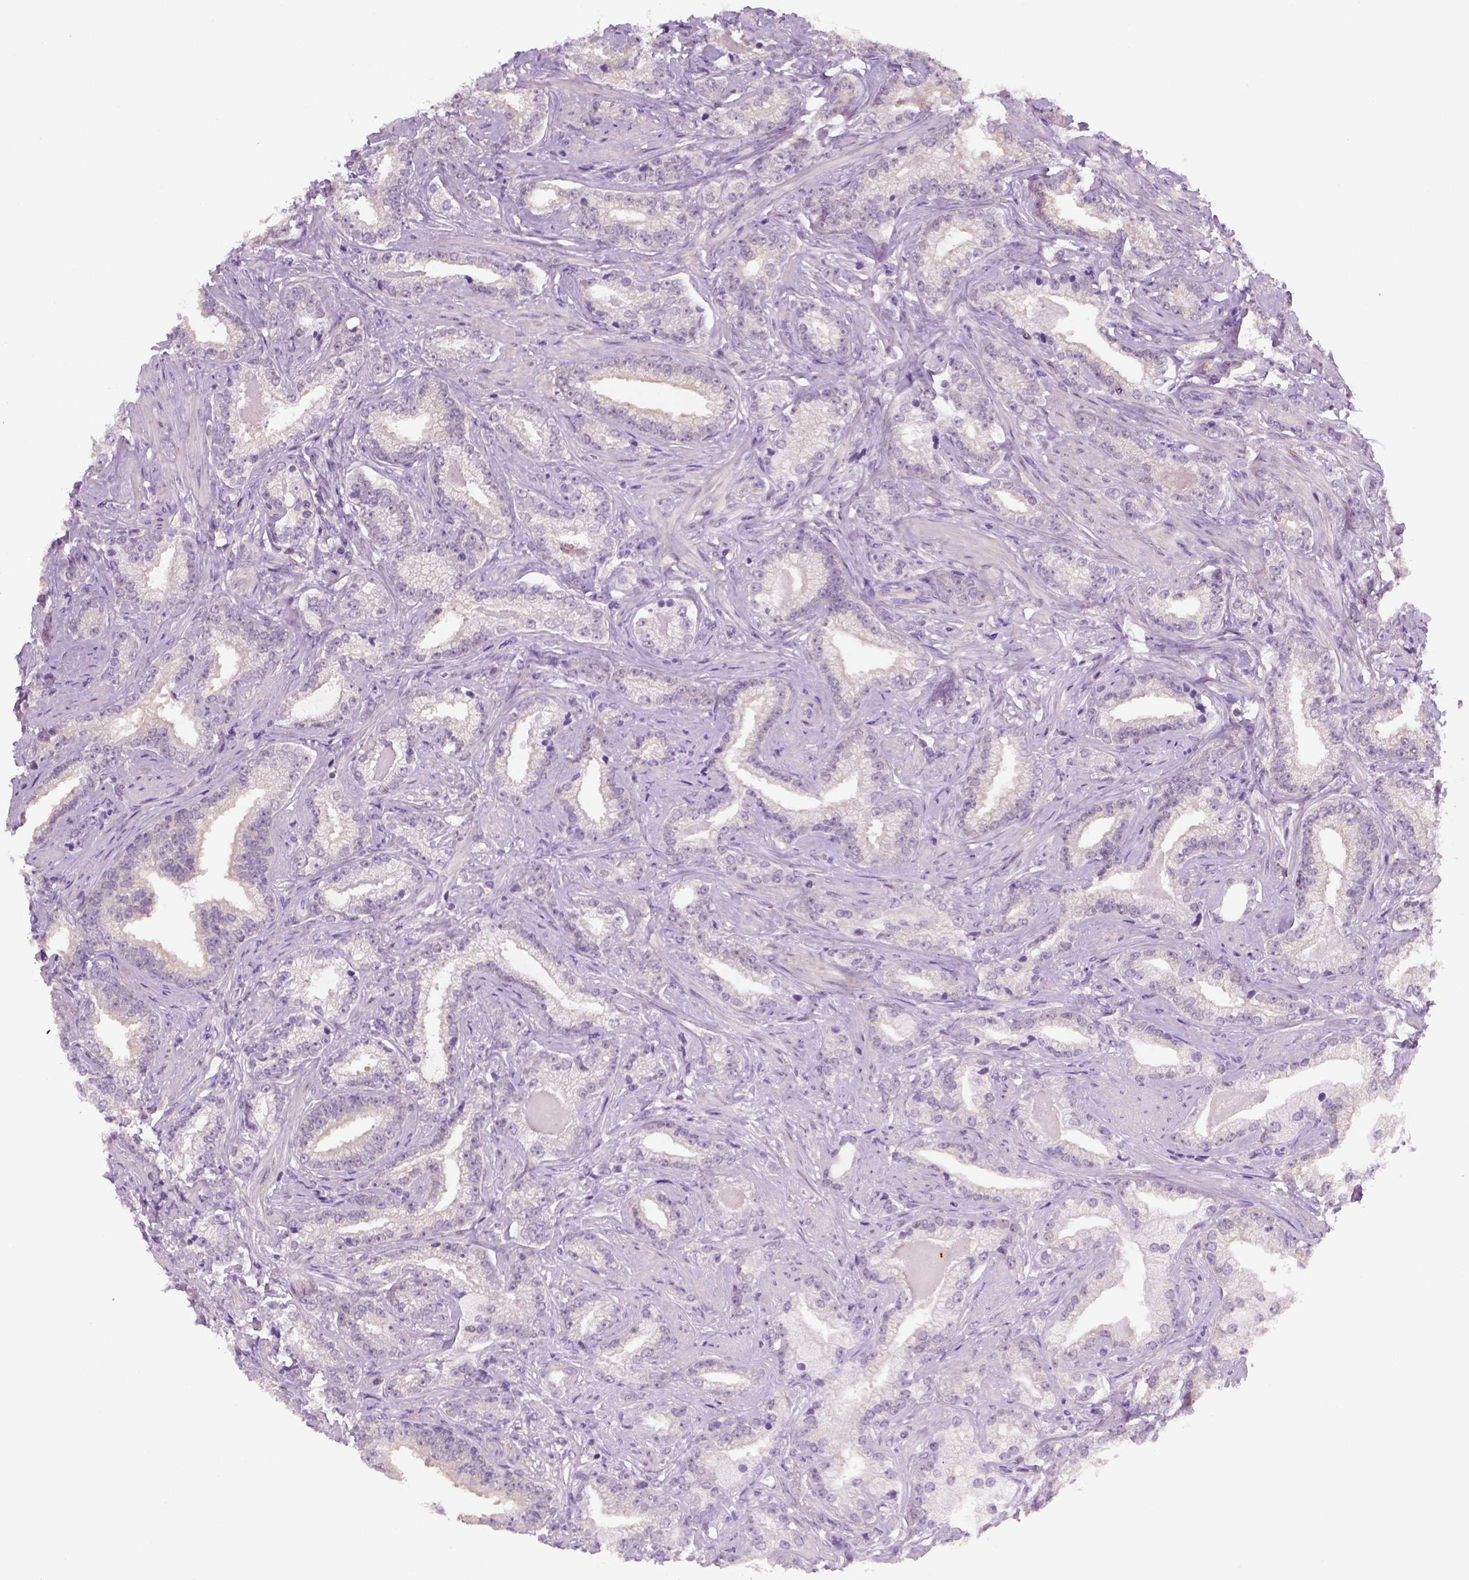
{"staining": {"intensity": "negative", "quantity": "none", "location": "none"}, "tissue": "prostate cancer", "cell_type": "Tumor cells", "image_type": "cancer", "snomed": [{"axis": "morphology", "description": "Adenocarcinoma, Low grade"}, {"axis": "topography", "description": "Prostate"}], "caption": "Protein analysis of prostate adenocarcinoma (low-grade) shows no significant expression in tumor cells. The staining is performed using DAB brown chromogen with nuclei counter-stained in using hematoxylin.", "gene": "EPHB1", "patient": {"sex": "male", "age": 61}}